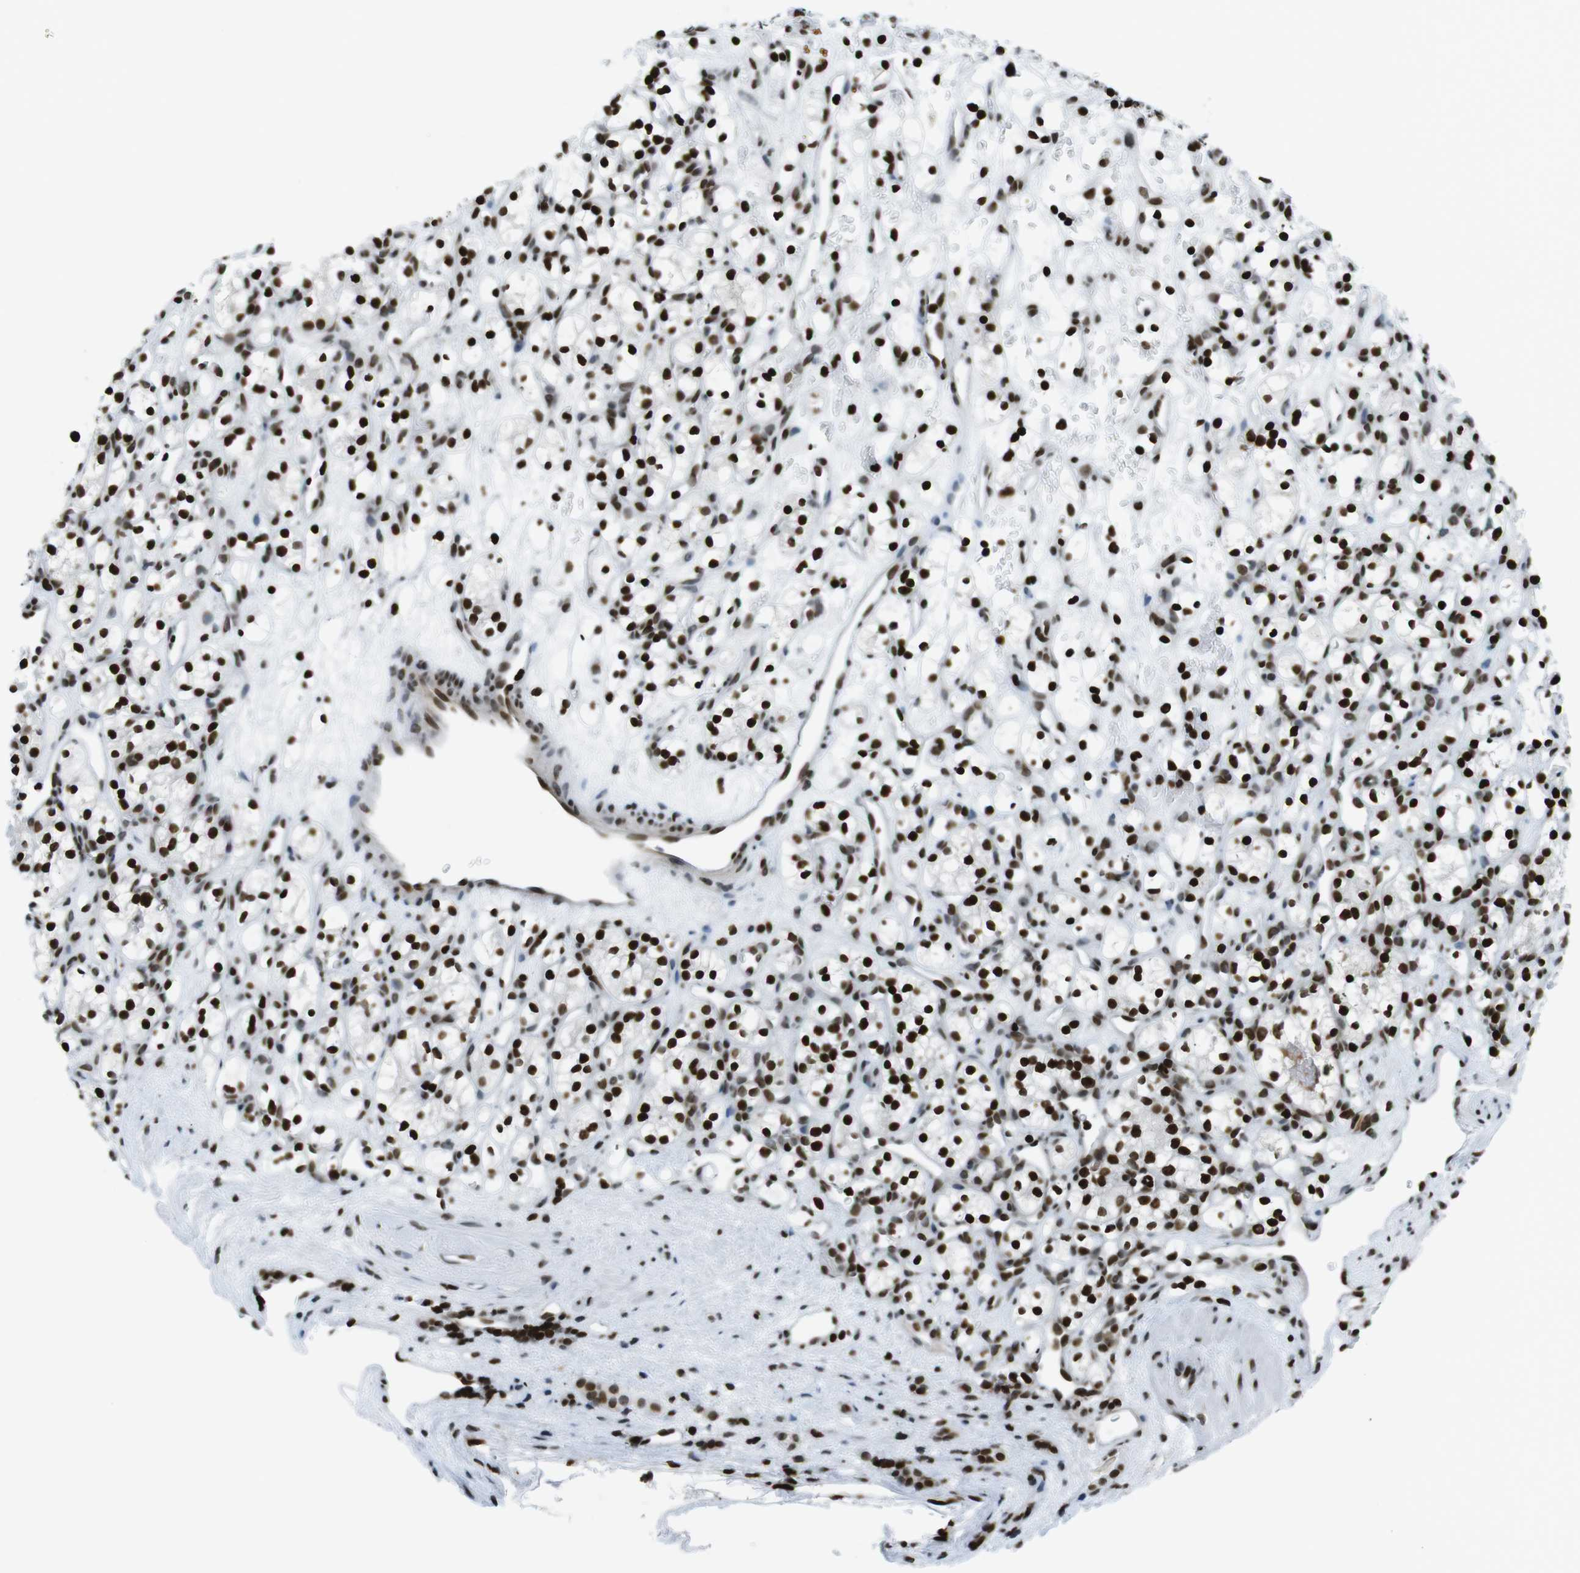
{"staining": {"intensity": "strong", "quantity": ">75%", "location": "nuclear"}, "tissue": "renal cancer", "cell_type": "Tumor cells", "image_type": "cancer", "snomed": [{"axis": "morphology", "description": "Adenocarcinoma, NOS"}, {"axis": "topography", "description": "Kidney"}], "caption": "Protein positivity by immunohistochemistry demonstrates strong nuclear positivity in about >75% of tumor cells in renal adenocarcinoma.", "gene": "H2AC8", "patient": {"sex": "female", "age": 60}}